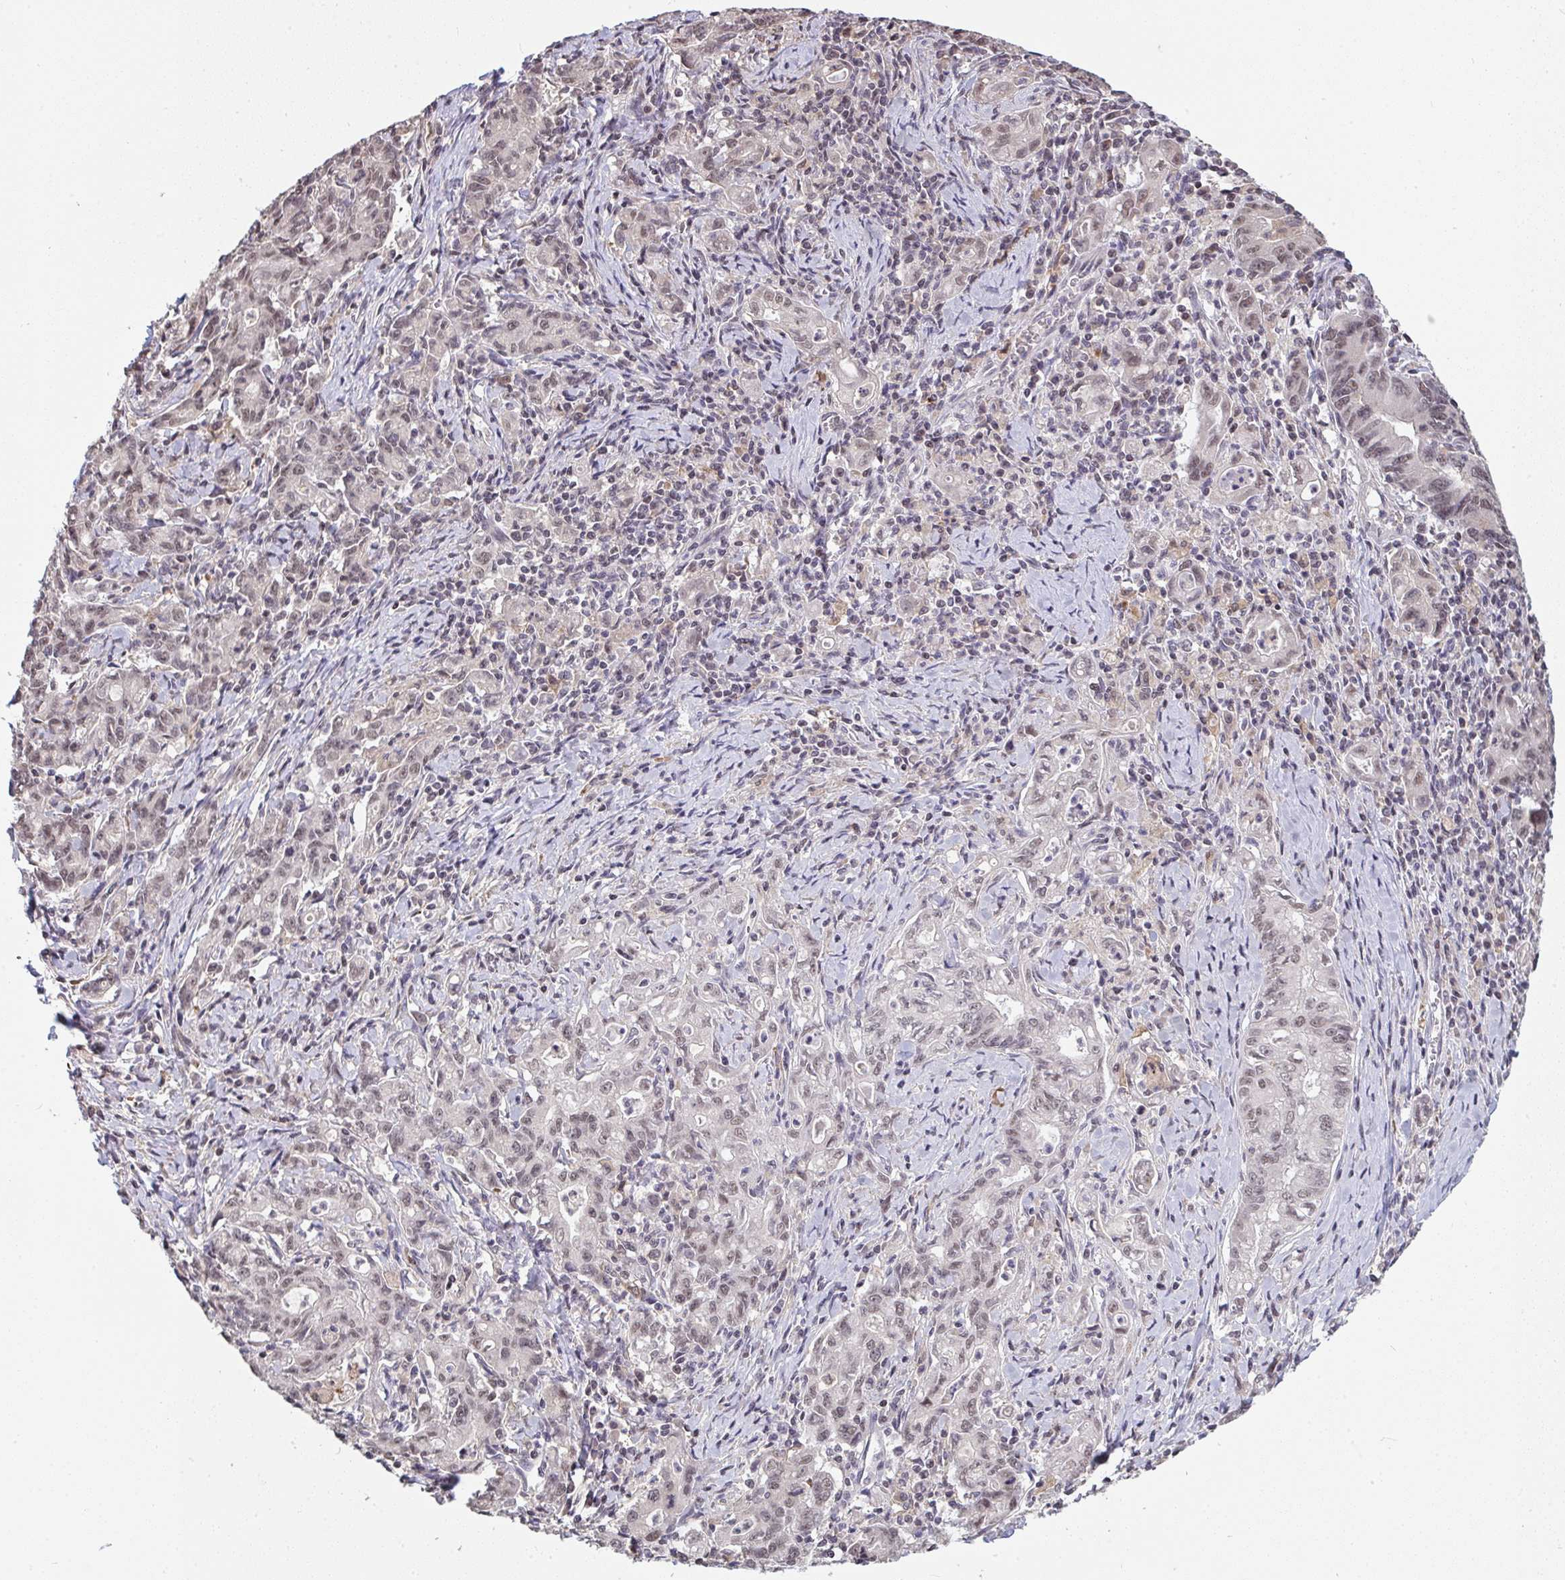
{"staining": {"intensity": "weak", "quantity": "<25%", "location": "nuclear"}, "tissue": "stomach cancer", "cell_type": "Tumor cells", "image_type": "cancer", "snomed": [{"axis": "morphology", "description": "Adenocarcinoma, NOS"}, {"axis": "topography", "description": "Stomach, upper"}], "caption": "Immunohistochemical staining of stomach cancer (adenocarcinoma) exhibits no significant positivity in tumor cells.", "gene": "SAP30", "patient": {"sex": "female", "age": 79}}